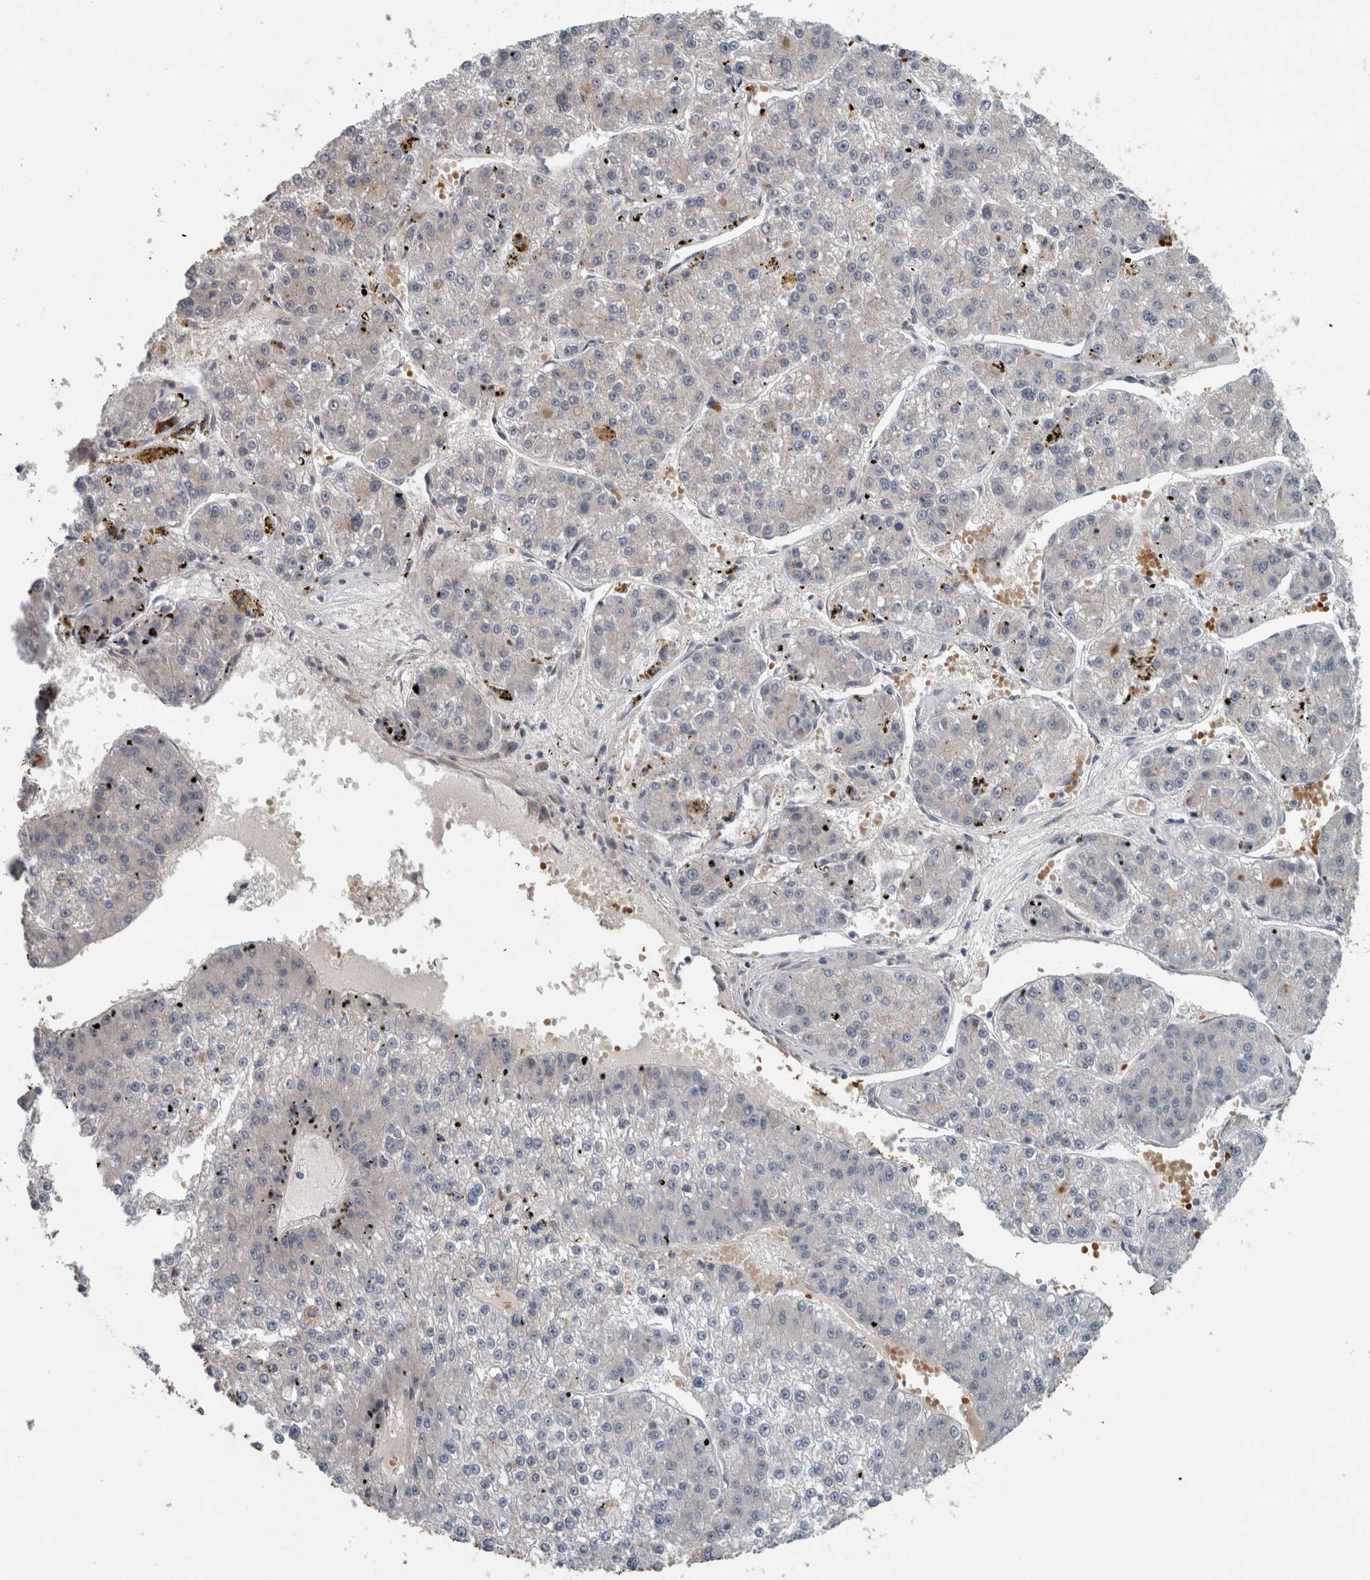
{"staining": {"intensity": "negative", "quantity": "none", "location": "none"}, "tissue": "liver cancer", "cell_type": "Tumor cells", "image_type": "cancer", "snomed": [{"axis": "morphology", "description": "Carcinoma, Hepatocellular, NOS"}, {"axis": "topography", "description": "Liver"}], "caption": "Micrograph shows no significant protein positivity in tumor cells of liver cancer.", "gene": "SH3GL2", "patient": {"sex": "female", "age": 73}}